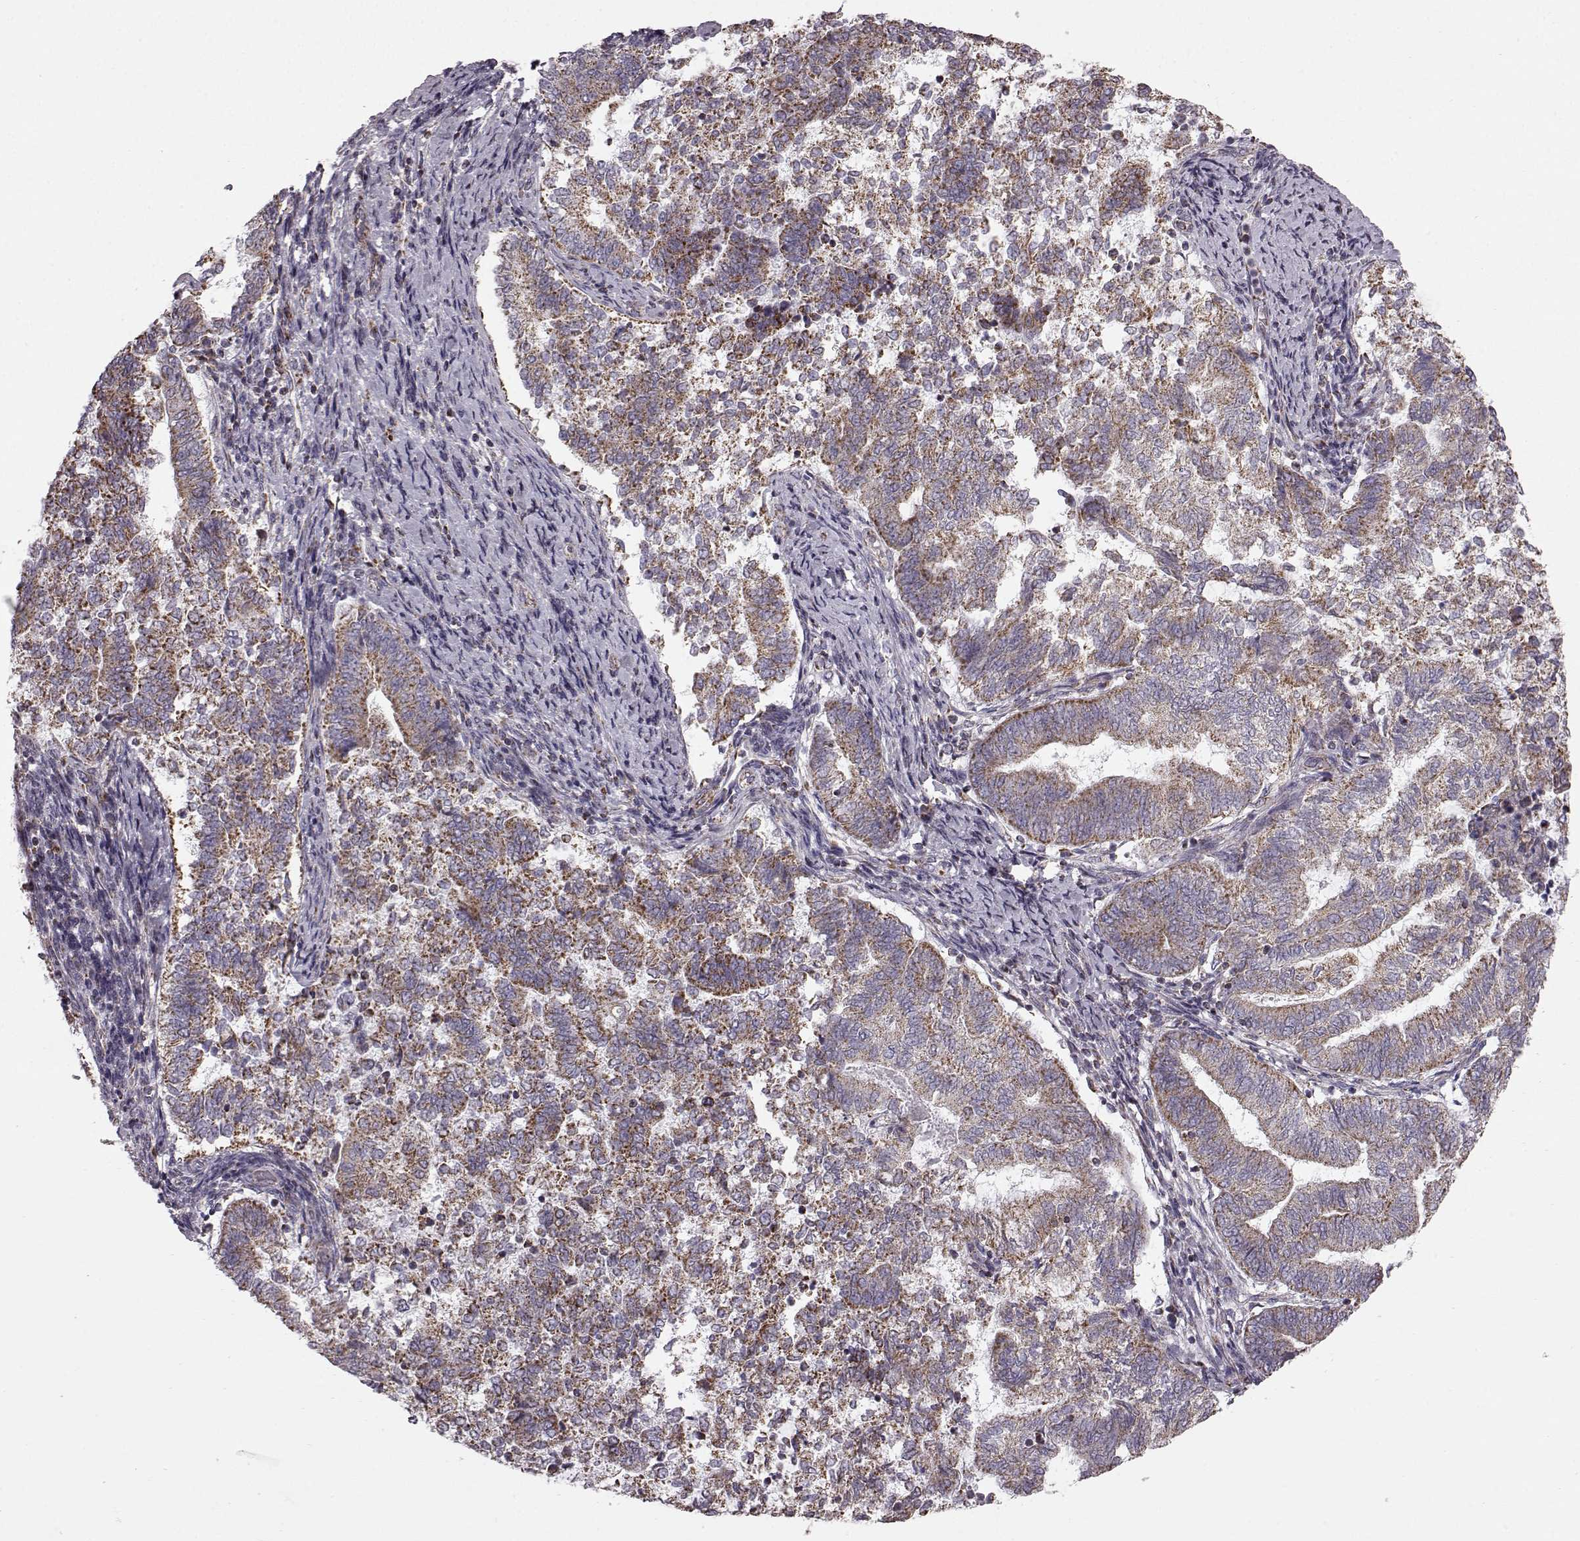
{"staining": {"intensity": "strong", "quantity": ">75%", "location": "cytoplasmic/membranous"}, "tissue": "endometrial cancer", "cell_type": "Tumor cells", "image_type": "cancer", "snomed": [{"axis": "morphology", "description": "Adenocarcinoma, NOS"}, {"axis": "topography", "description": "Endometrium"}], "caption": "Strong cytoplasmic/membranous staining for a protein is appreciated in about >75% of tumor cells of endometrial cancer (adenocarcinoma) using immunohistochemistry.", "gene": "FAM8A1", "patient": {"sex": "female", "age": 65}}